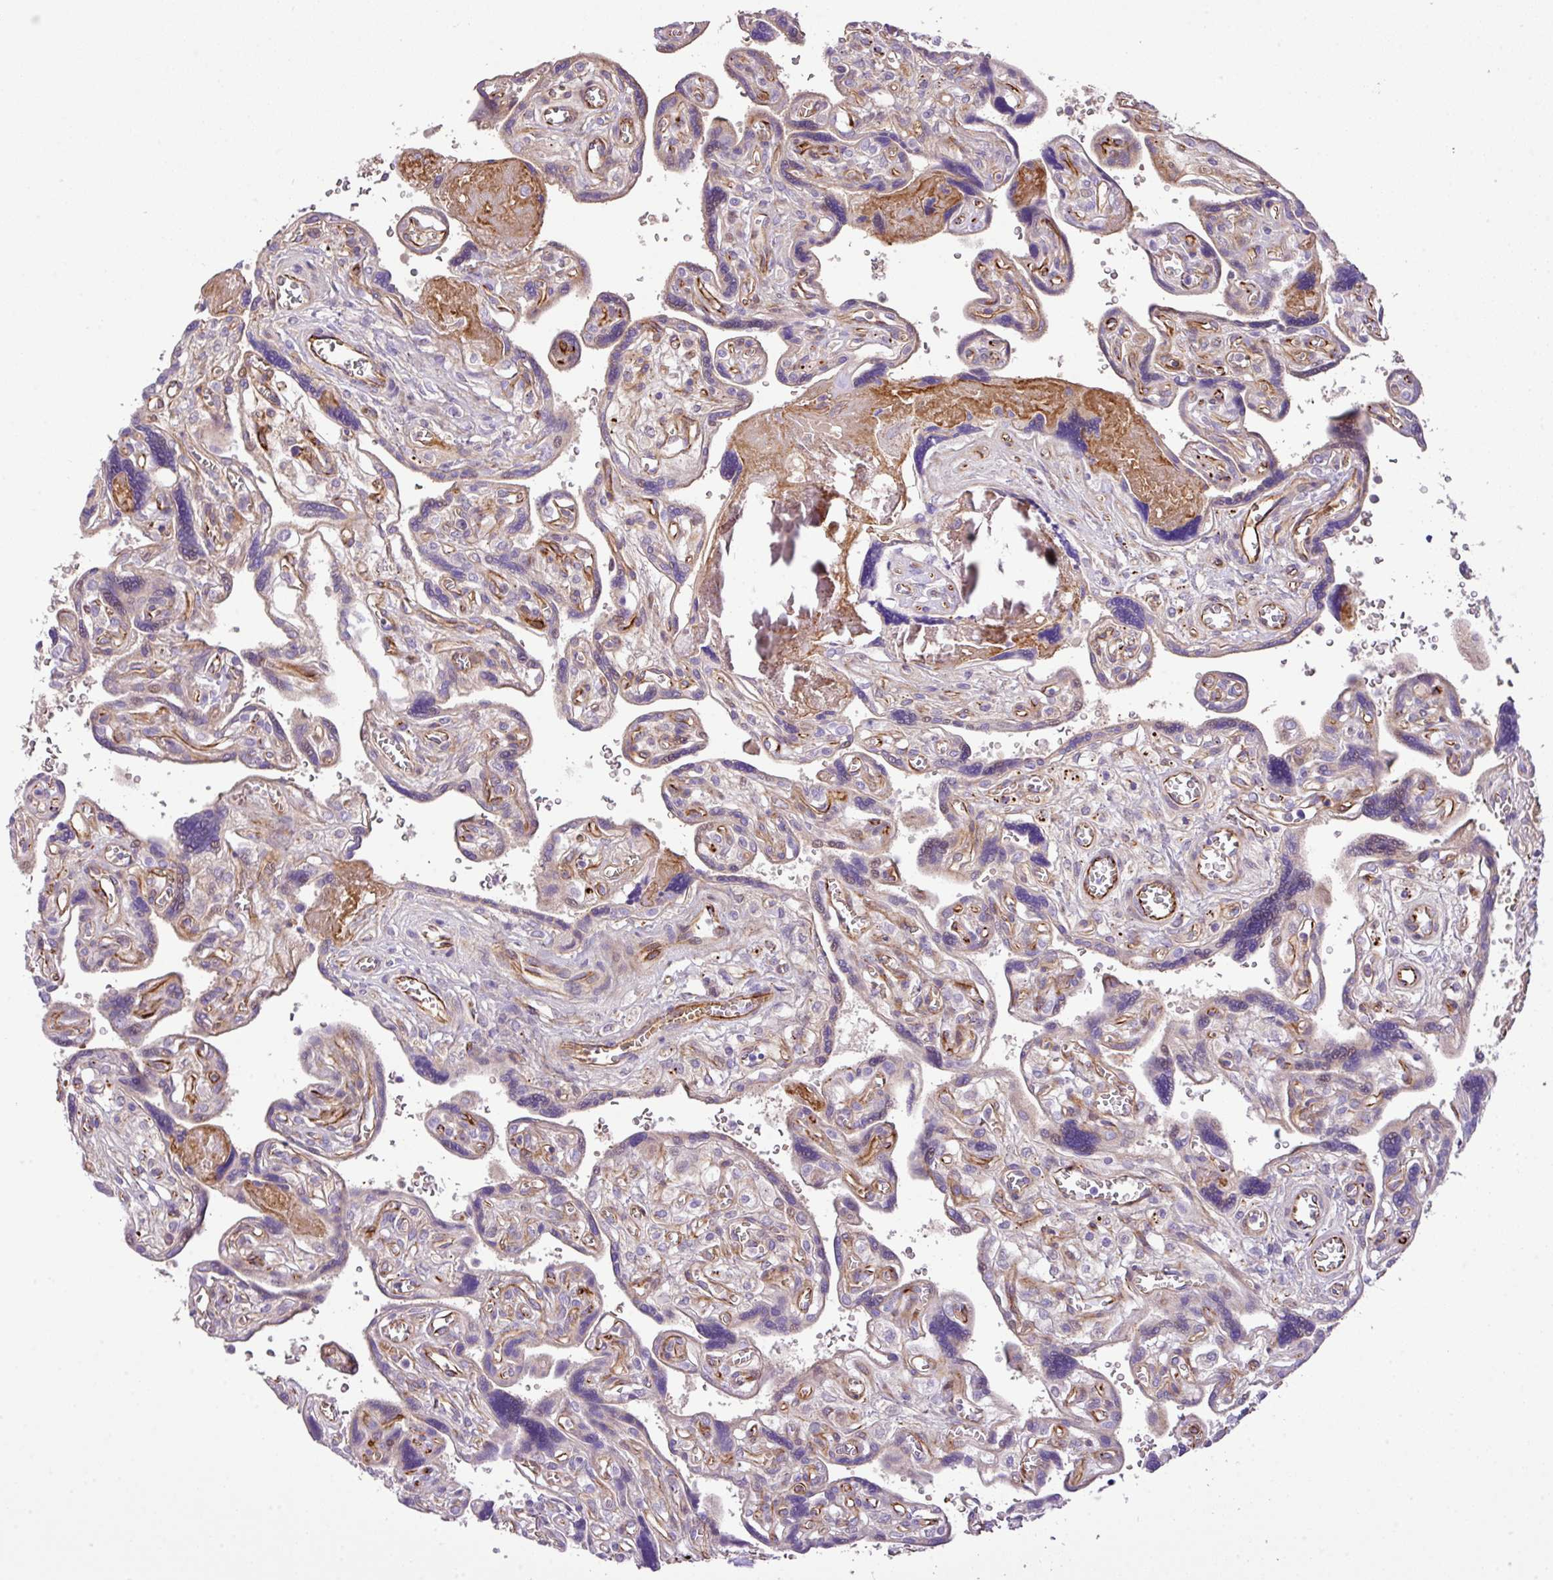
{"staining": {"intensity": "negative", "quantity": "none", "location": "none"}, "tissue": "placenta", "cell_type": "Trophoblastic cells", "image_type": "normal", "snomed": [{"axis": "morphology", "description": "Normal tissue, NOS"}, {"axis": "topography", "description": "Placenta"}], "caption": "DAB (3,3'-diaminobenzidine) immunohistochemical staining of unremarkable human placenta reveals no significant expression in trophoblastic cells.", "gene": "CTXN2", "patient": {"sex": "female", "age": 39}}